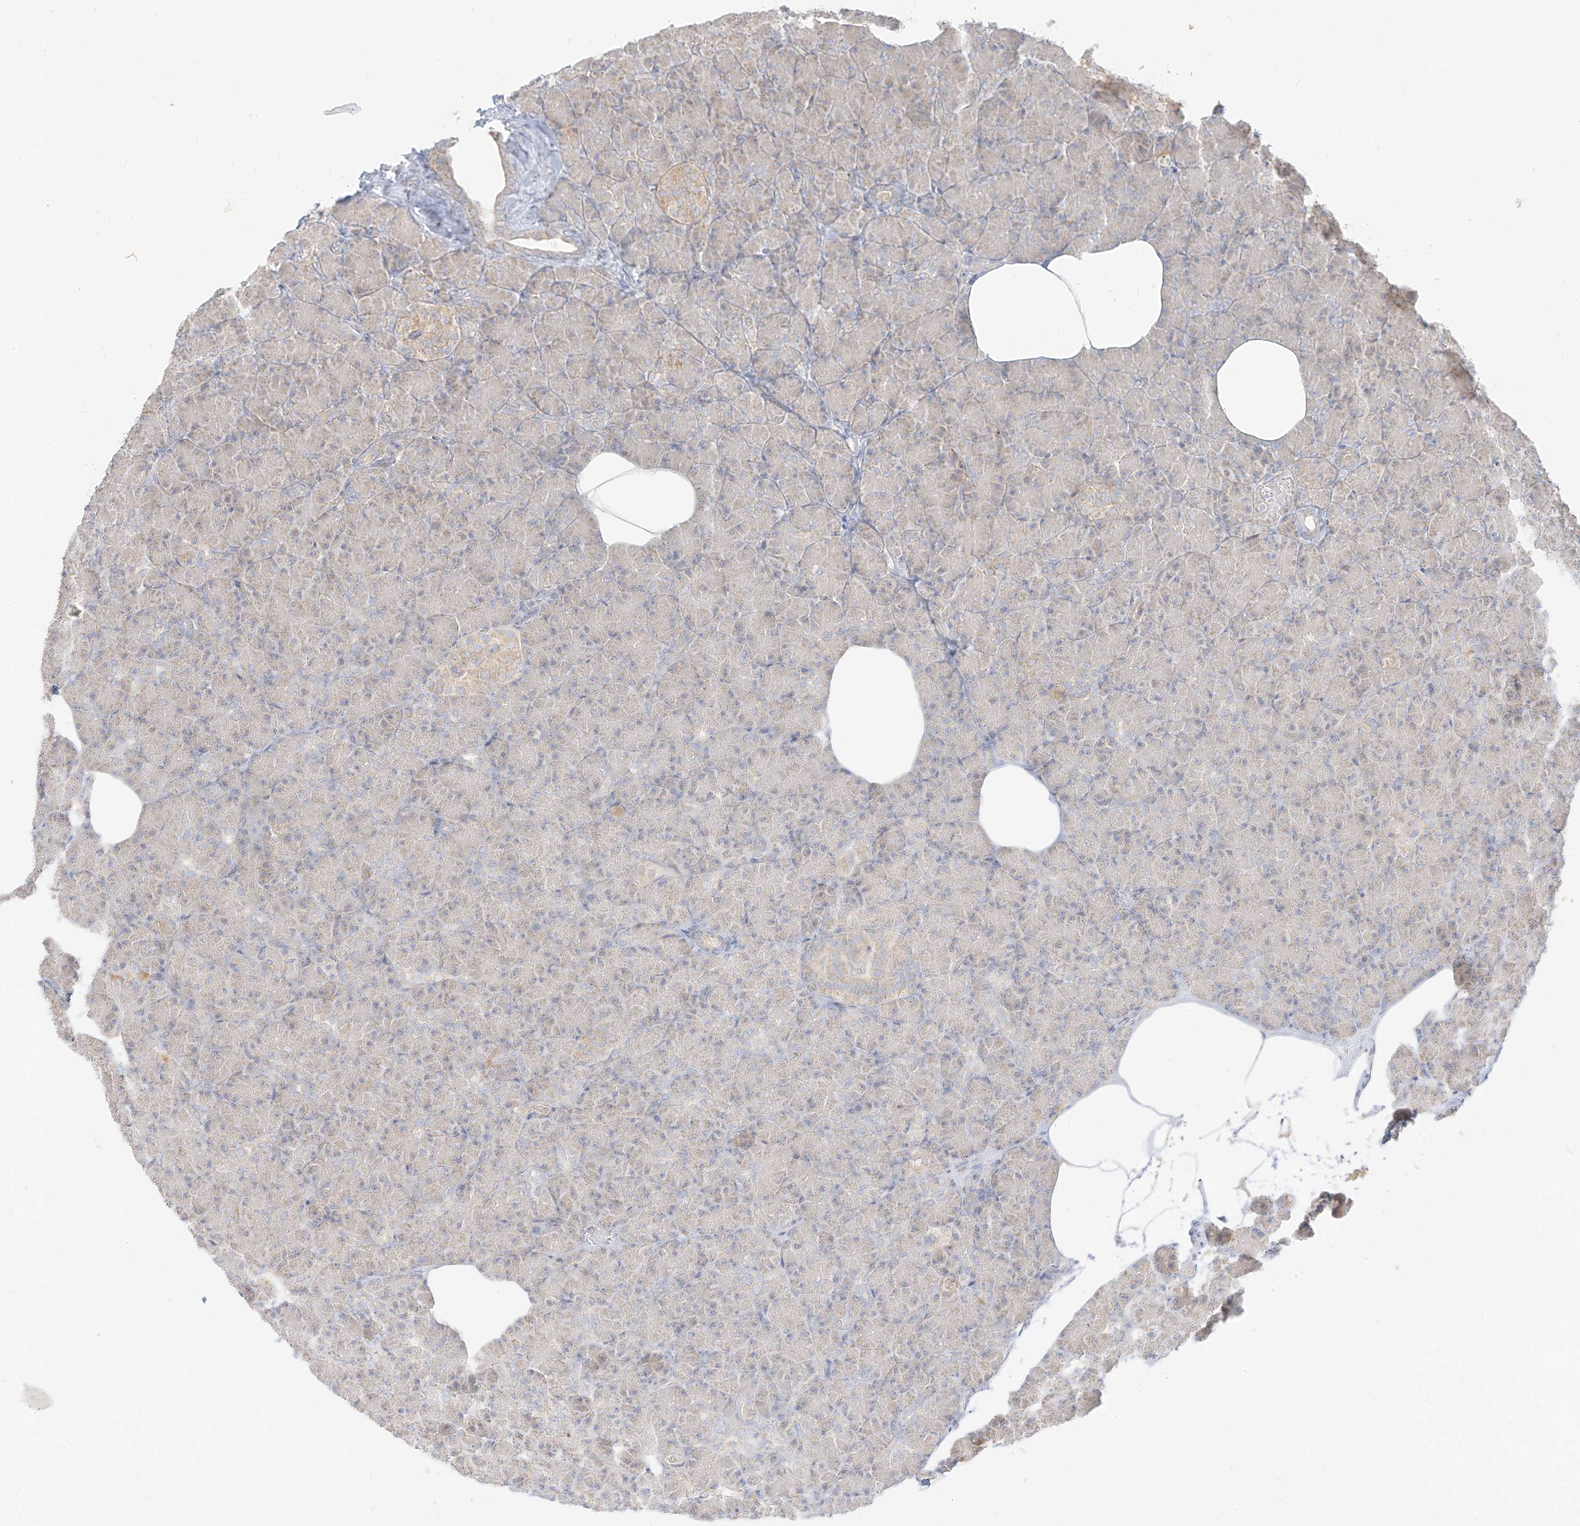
{"staining": {"intensity": "weak", "quantity": "25%-75%", "location": "cytoplasmic/membranous"}, "tissue": "pancreas", "cell_type": "Exocrine glandular cells", "image_type": "normal", "snomed": [{"axis": "morphology", "description": "Normal tissue, NOS"}, {"axis": "topography", "description": "Pancreas"}], "caption": "Immunohistochemistry (IHC) of benign human pancreas demonstrates low levels of weak cytoplasmic/membranous positivity in about 25%-75% of exocrine glandular cells.", "gene": "ZIM3", "patient": {"sex": "female", "age": 43}}